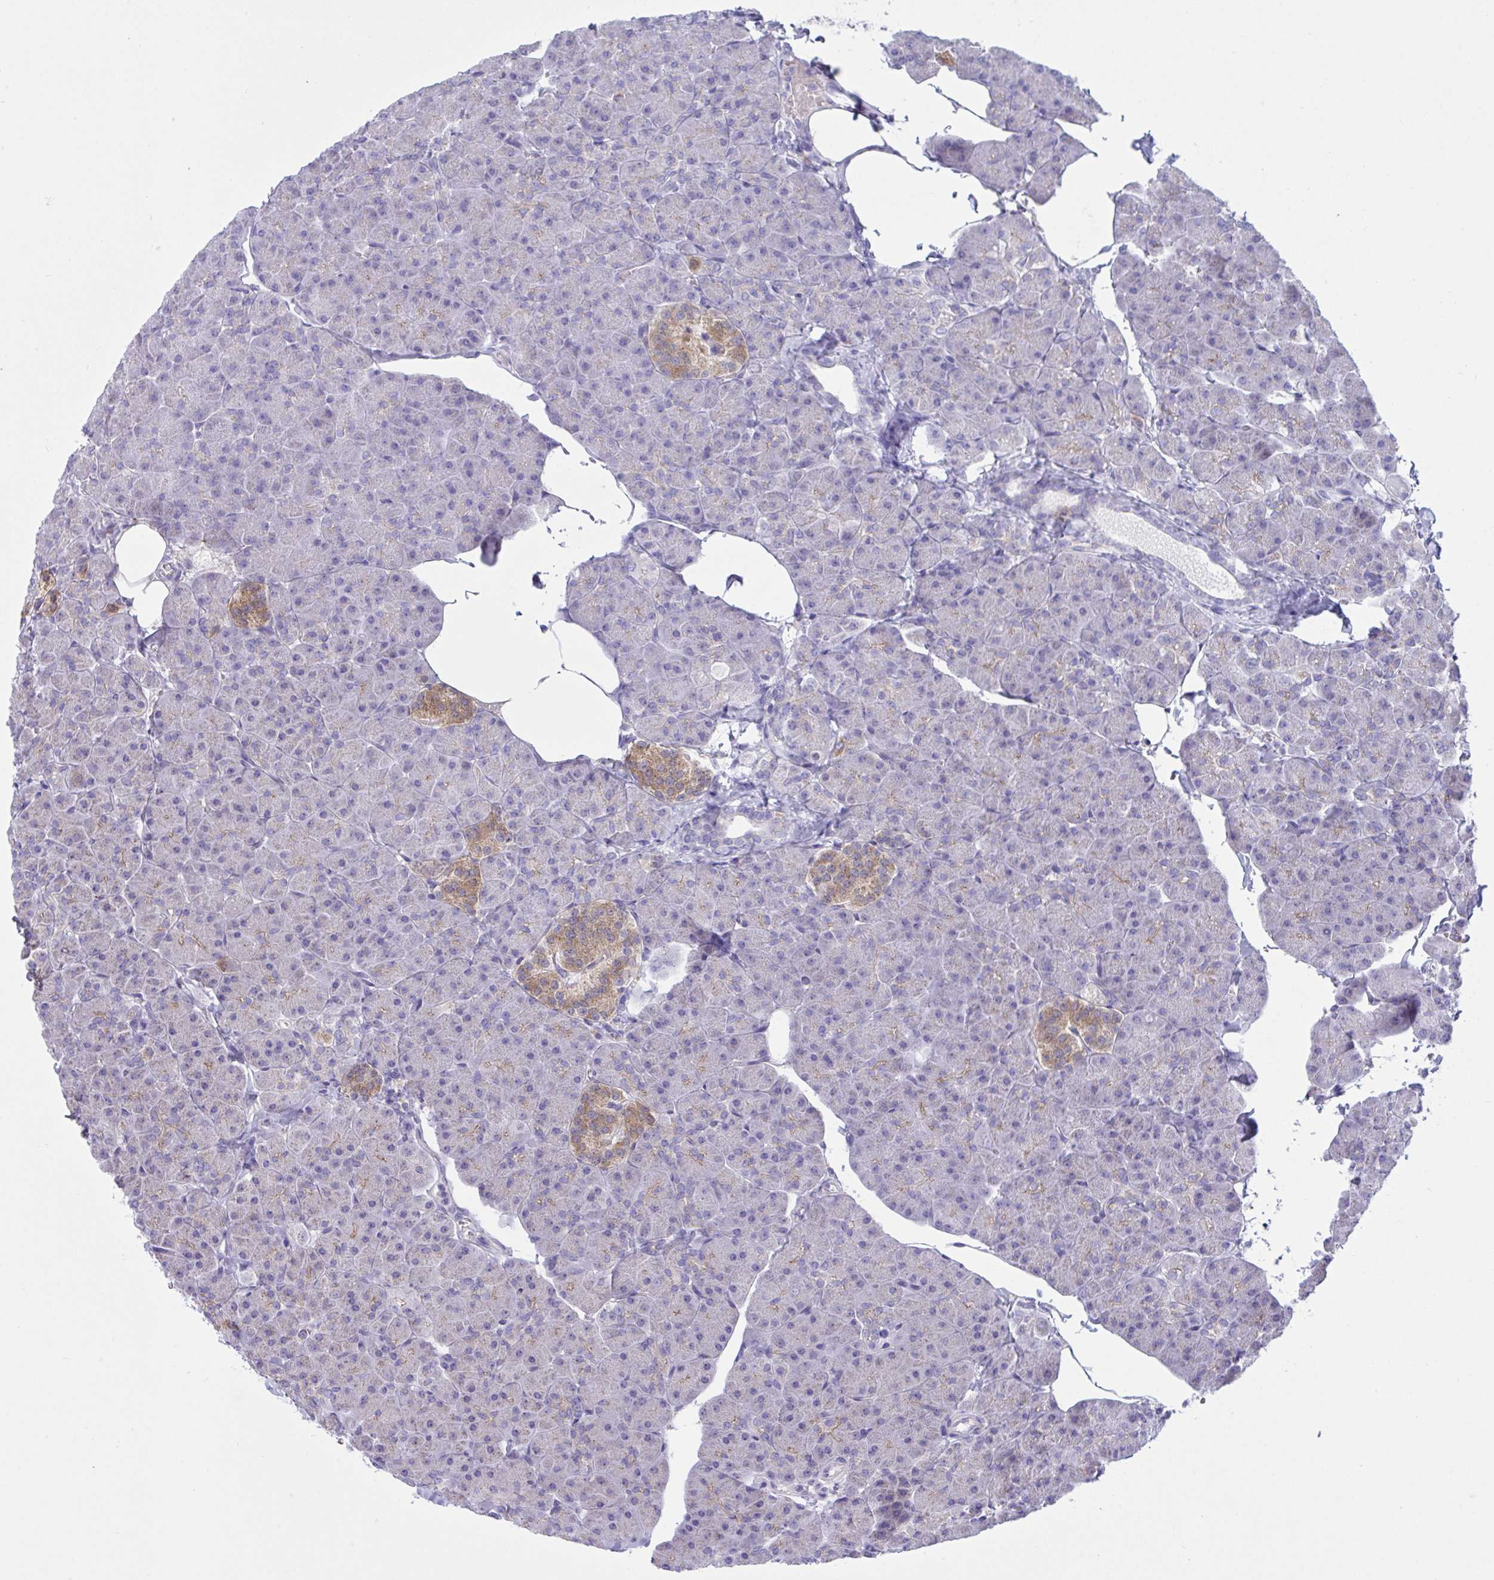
{"staining": {"intensity": "moderate", "quantity": "<25%", "location": "cytoplasmic/membranous"}, "tissue": "pancreas", "cell_type": "Exocrine glandular cells", "image_type": "normal", "snomed": [{"axis": "morphology", "description": "Normal tissue, NOS"}, {"axis": "topography", "description": "Pancreas"}], "caption": "DAB (3,3'-diaminobenzidine) immunohistochemical staining of unremarkable human pancreas demonstrates moderate cytoplasmic/membranous protein staining in about <25% of exocrine glandular cells.", "gene": "PLA2G12B", "patient": {"sex": "male", "age": 35}}